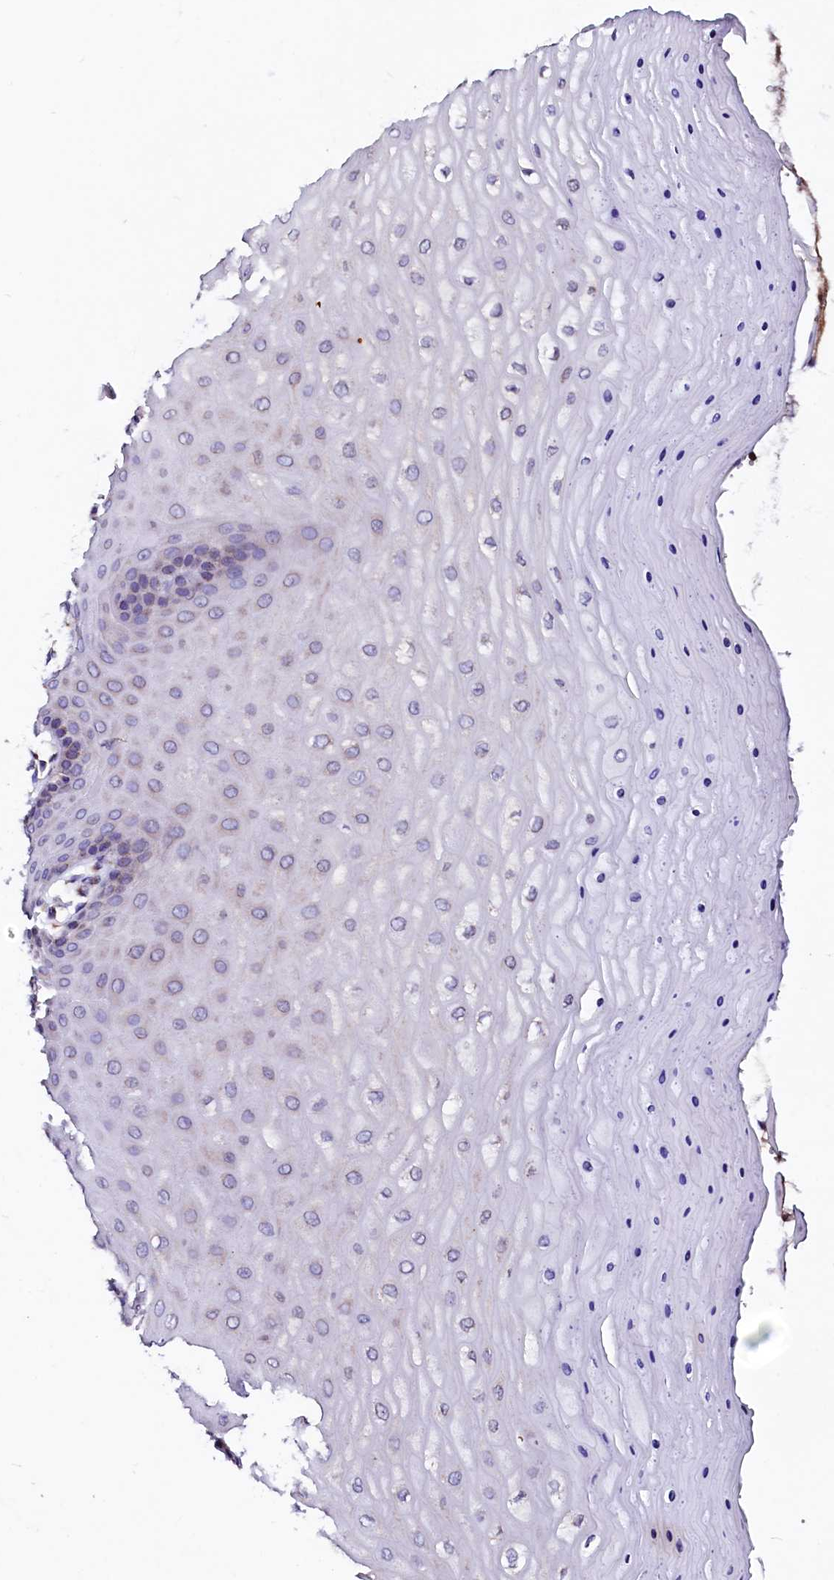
{"staining": {"intensity": "moderate", "quantity": ">75%", "location": "cytoplasmic/membranous"}, "tissue": "cervix", "cell_type": "Glandular cells", "image_type": "normal", "snomed": [{"axis": "morphology", "description": "Normal tissue, NOS"}, {"axis": "topography", "description": "Cervix"}], "caption": "The photomicrograph shows staining of benign cervix, revealing moderate cytoplasmic/membranous protein expression (brown color) within glandular cells. Using DAB (3,3'-diaminobenzidine) (brown) and hematoxylin (blue) stains, captured at high magnification using brightfield microscopy.", "gene": "LMAN1", "patient": {"sex": "female", "age": 55}}